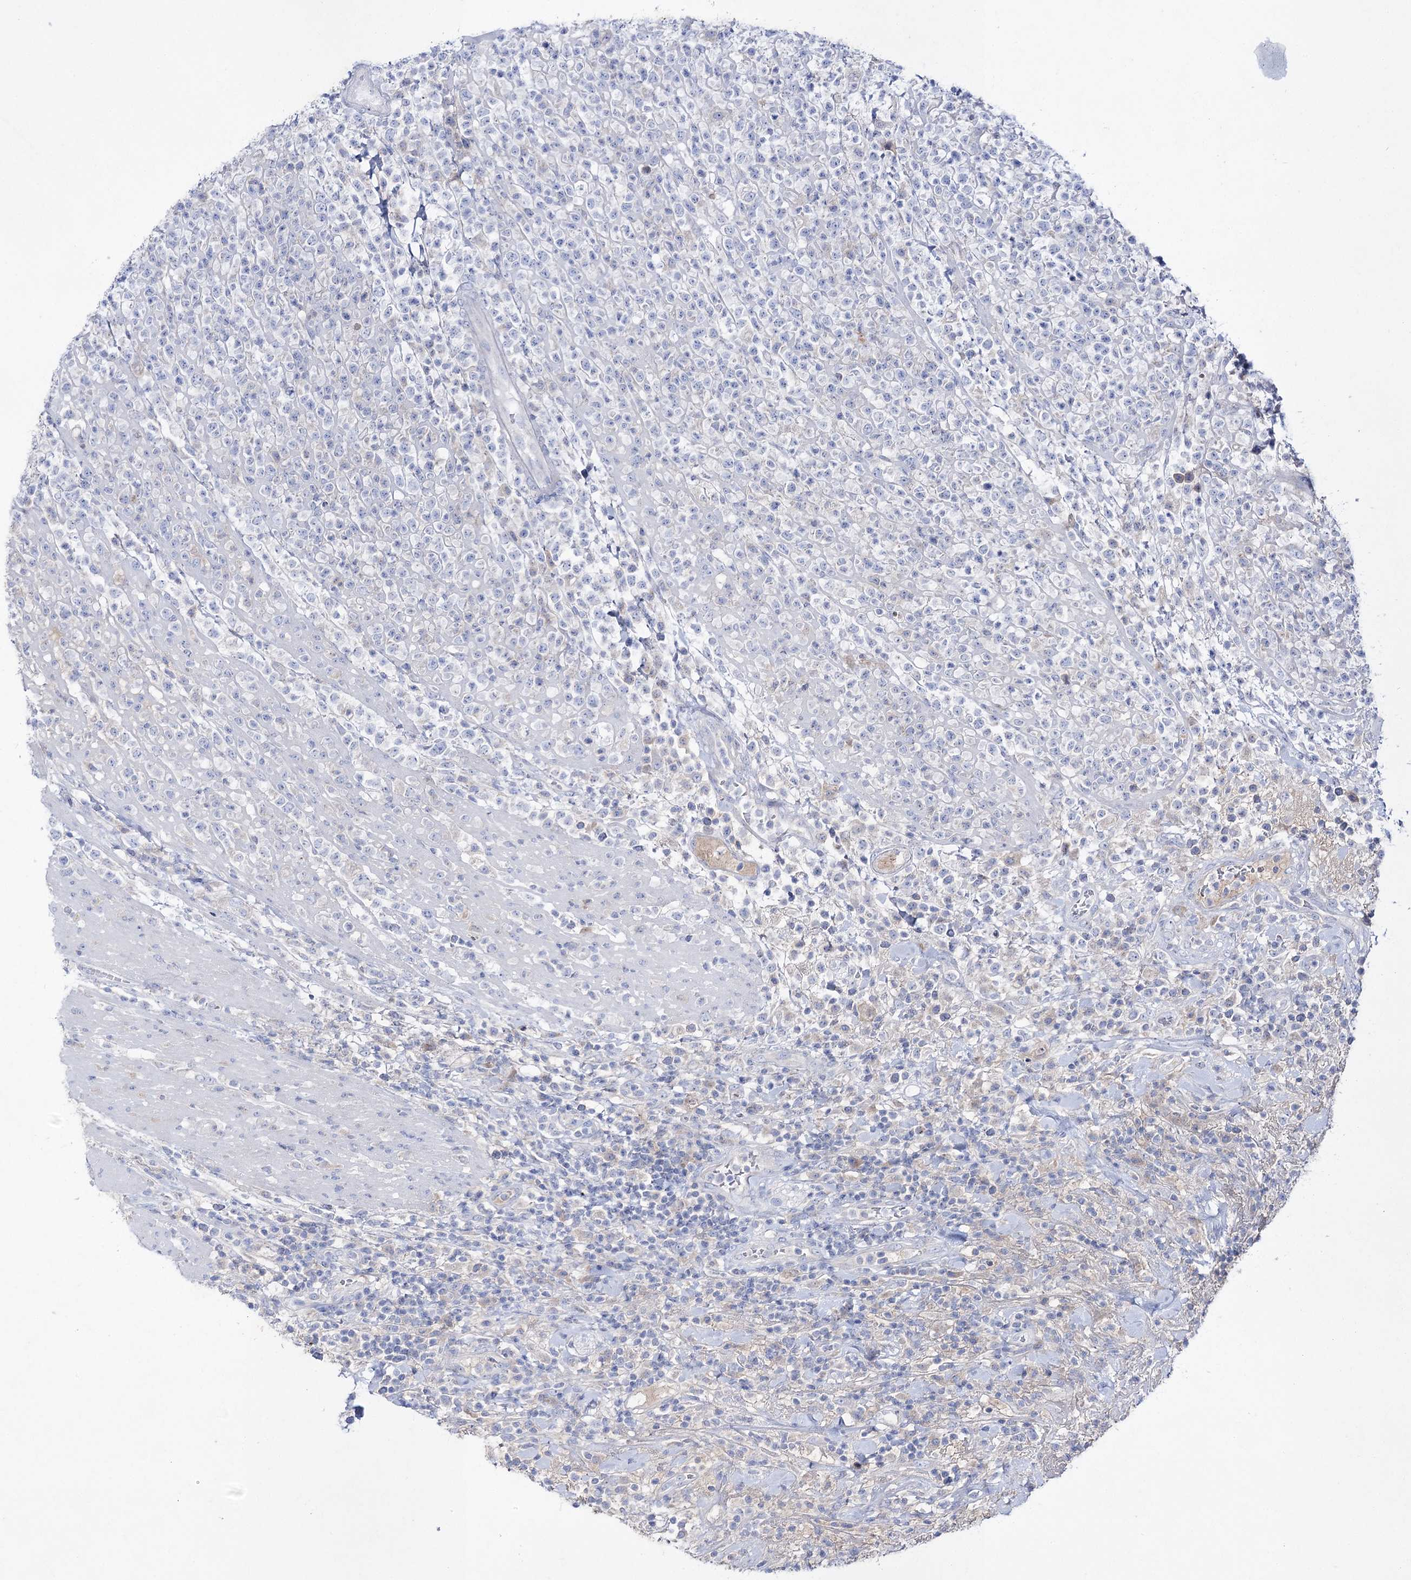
{"staining": {"intensity": "negative", "quantity": "none", "location": "none"}, "tissue": "lymphoma", "cell_type": "Tumor cells", "image_type": "cancer", "snomed": [{"axis": "morphology", "description": "Malignant lymphoma, non-Hodgkin's type, High grade"}, {"axis": "topography", "description": "Colon"}], "caption": "IHC image of human lymphoma stained for a protein (brown), which reveals no staining in tumor cells.", "gene": "NAGLU", "patient": {"sex": "female", "age": 53}}